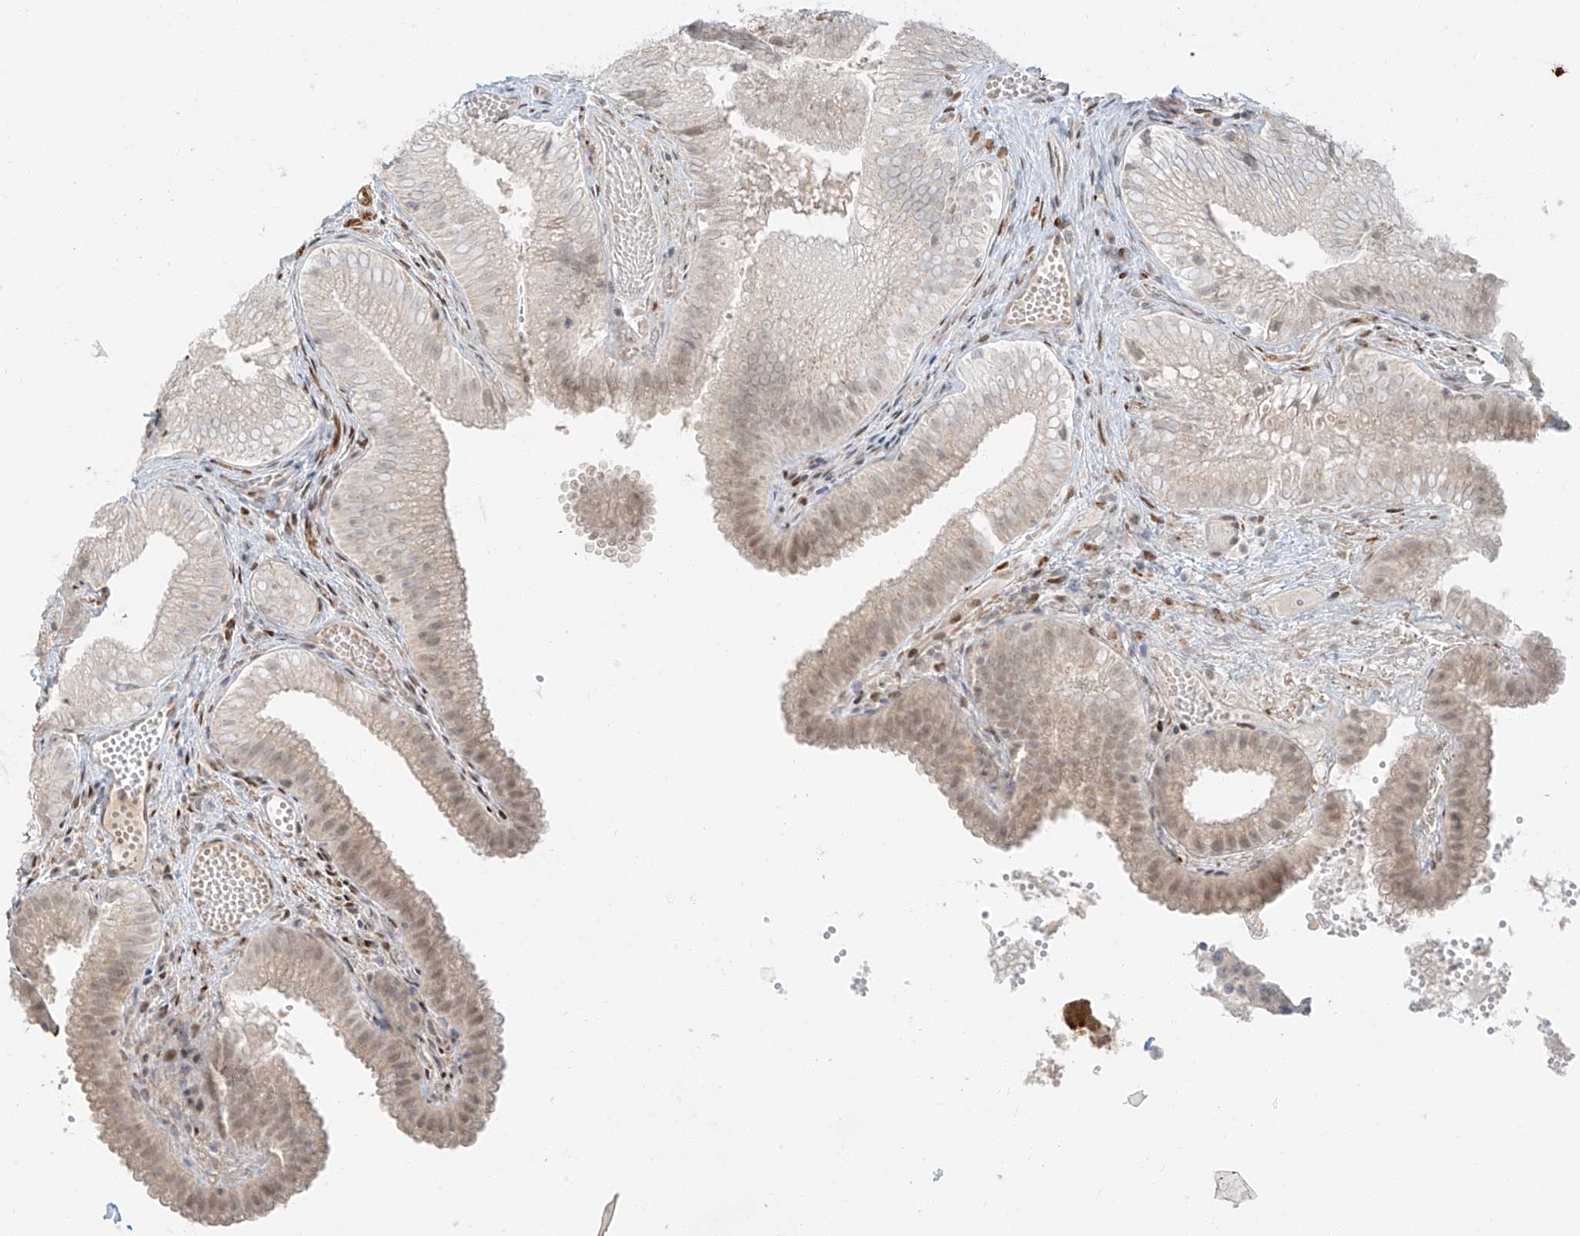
{"staining": {"intensity": "moderate", "quantity": "25%-75%", "location": "nuclear"}, "tissue": "gallbladder", "cell_type": "Glandular cells", "image_type": "normal", "snomed": [{"axis": "morphology", "description": "Normal tissue, NOS"}, {"axis": "topography", "description": "Gallbladder"}], "caption": "DAB immunohistochemical staining of normal gallbladder displays moderate nuclear protein expression in approximately 25%-75% of glandular cells.", "gene": "ZNF774", "patient": {"sex": "female", "age": 30}}